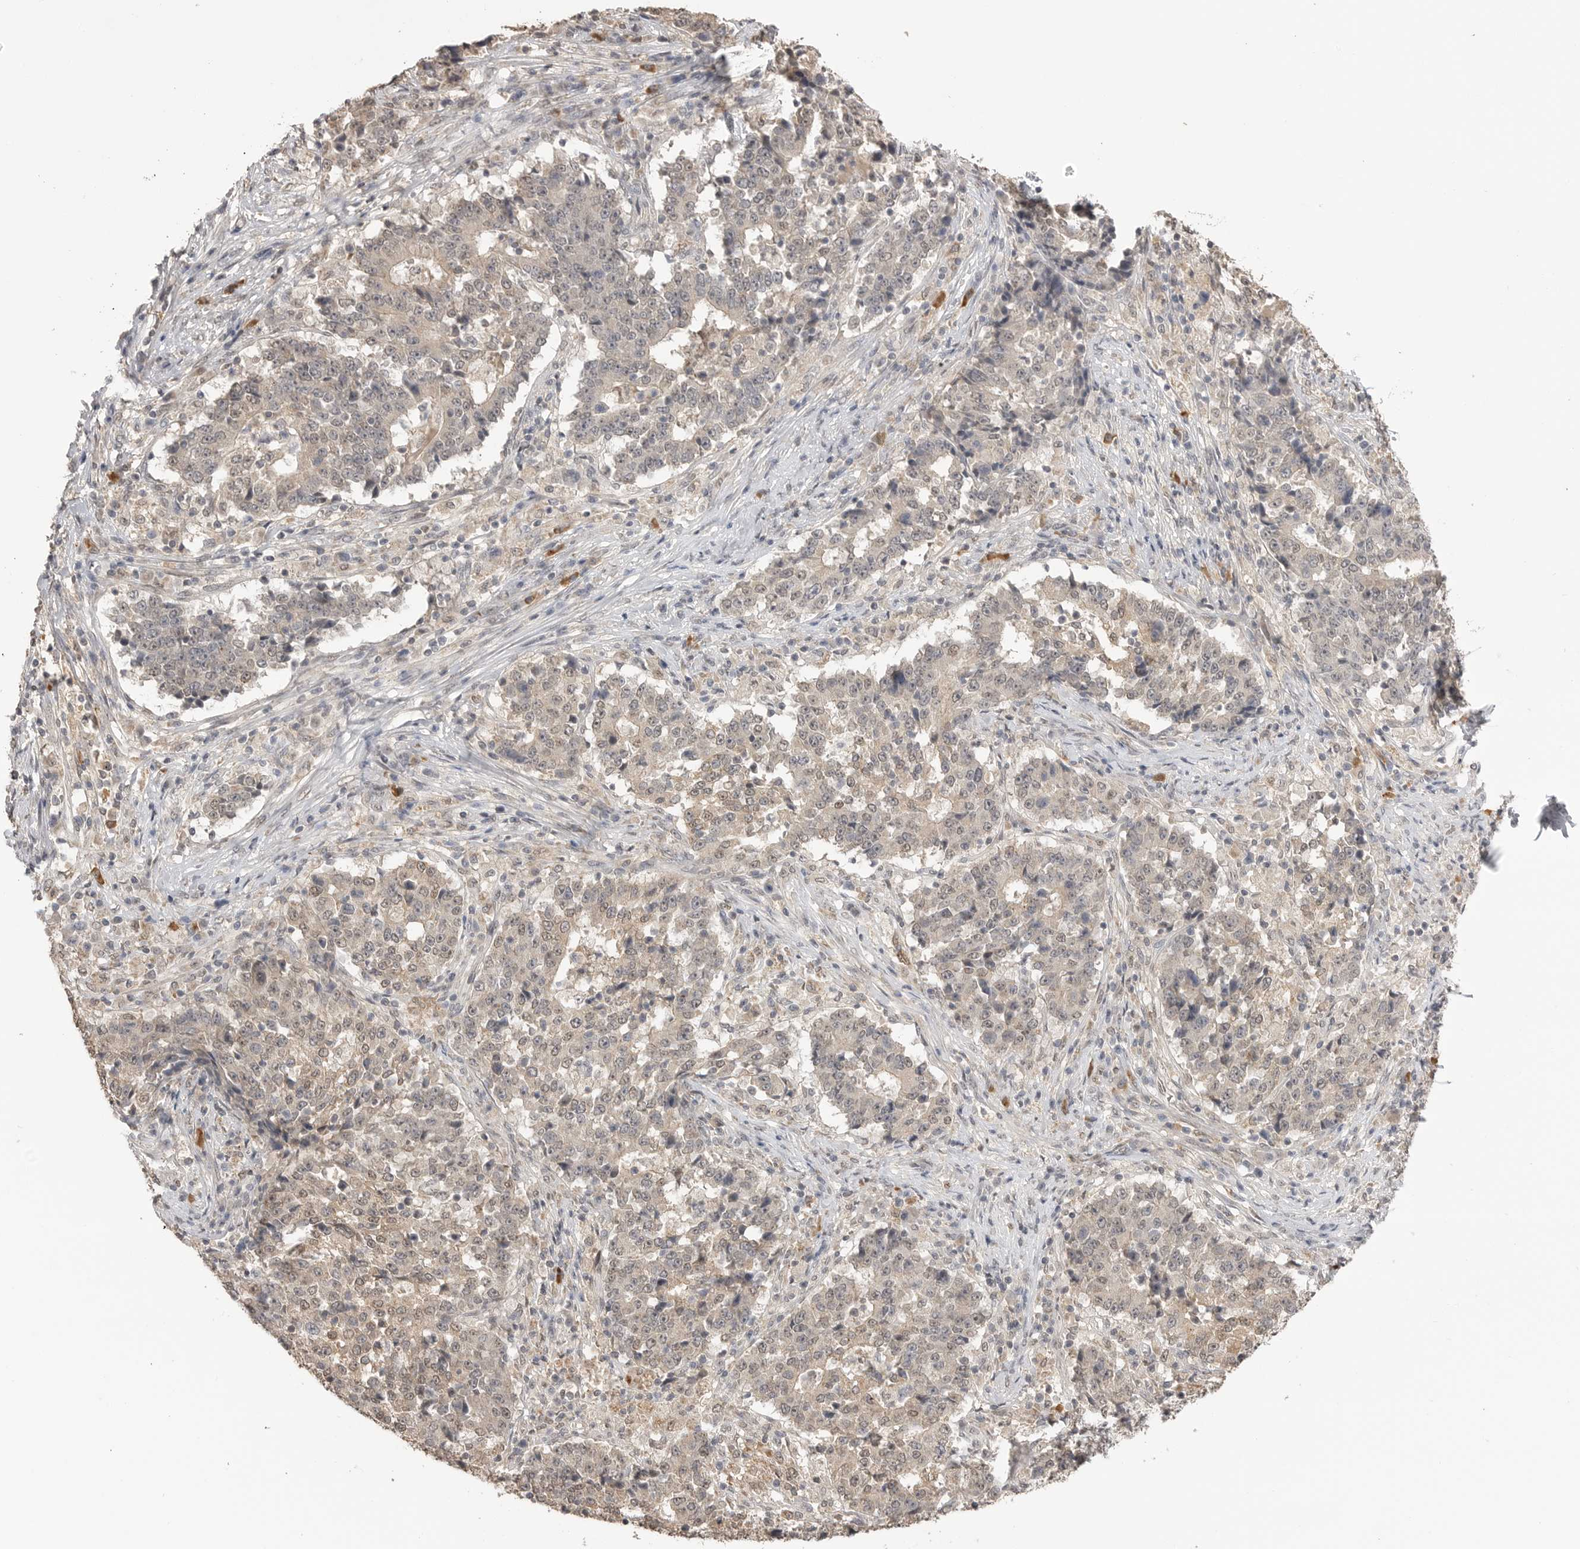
{"staining": {"intensity": "weak", "quantity": "<25%", "location": "nuclear"}, "tissue": "stomach cancer", "cell_type": "Tumor cells", "image_type": "cancer", "snomed": [{"axis": "morphology", "description": "Adenocarcinoma, NOS"}, {"axis": "topography", "description": "Stomach"}], "caption": "This is a histopathology image of immunohistochemistry (IHC) staining of stomach cancer, which shows no staining in tumor cells.", "gene": "ASPSCR1", "patient": {"sex": "male", "age": 59}}